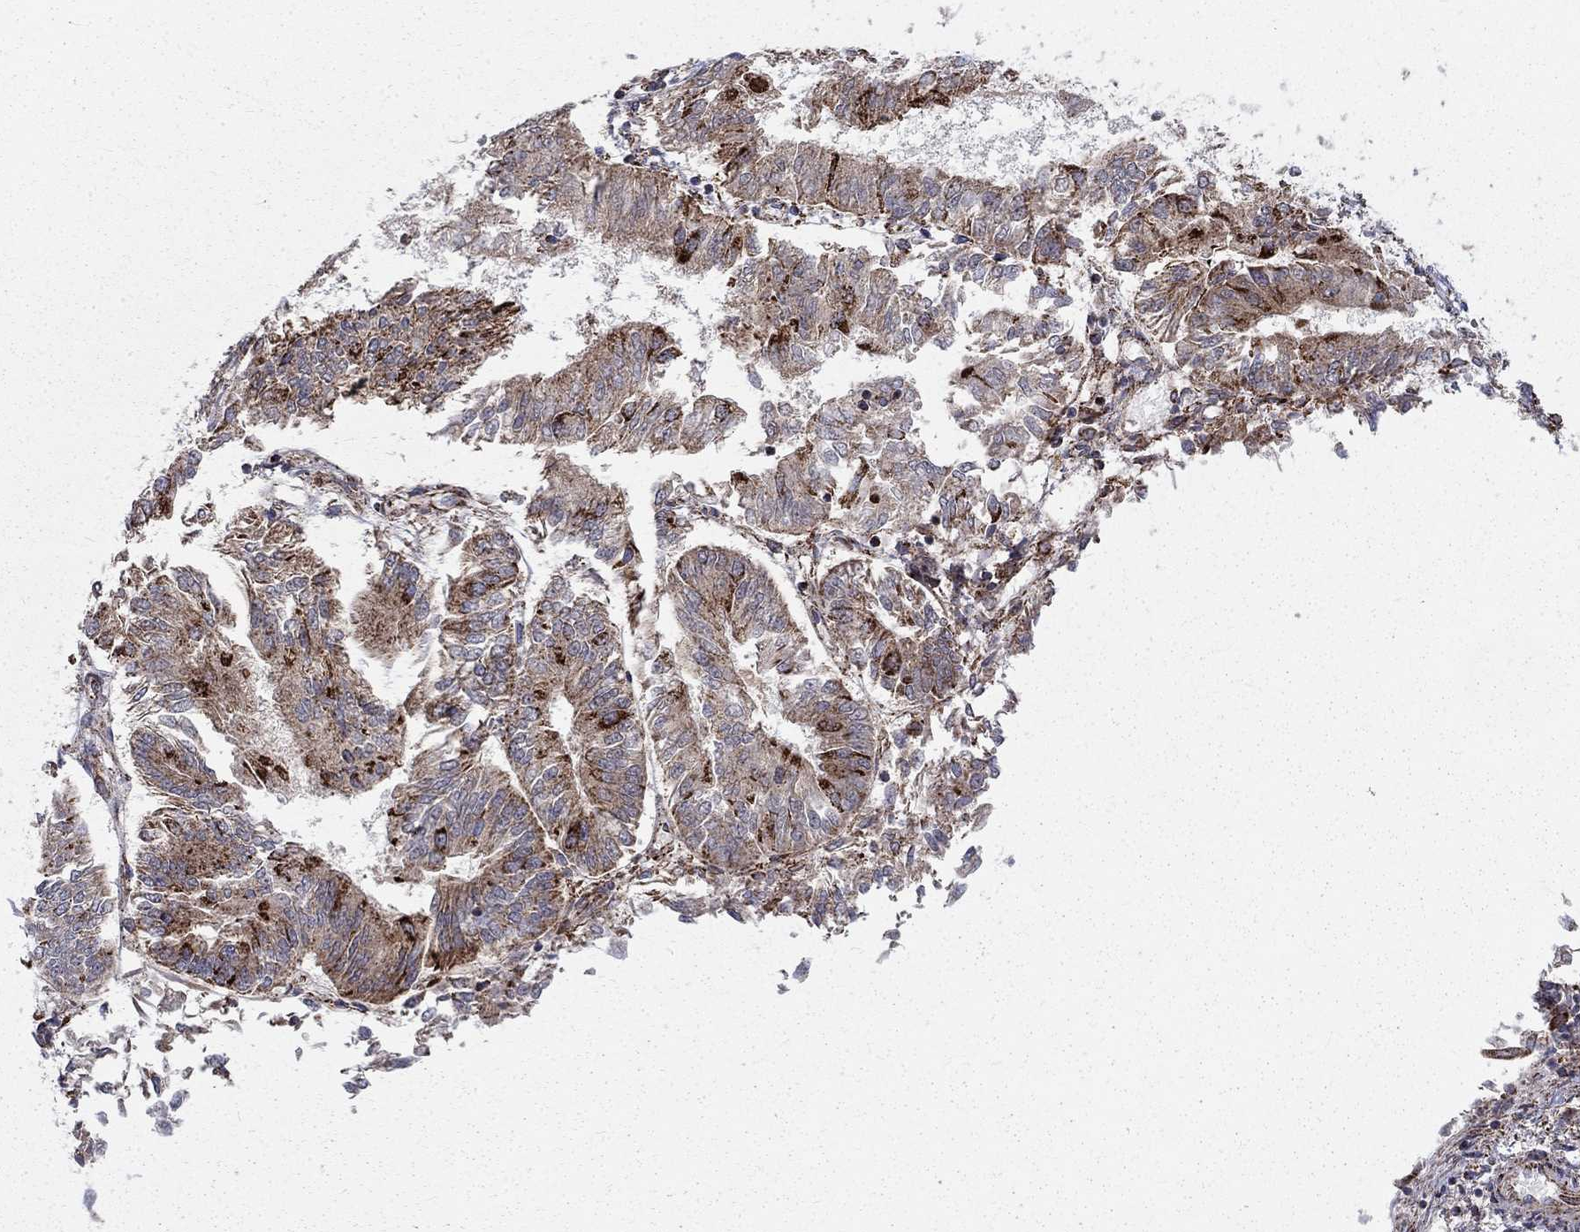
{"staining": {"intensity": "moderate", "quantity": "25%-75%", "location": "cytoplasmic/membranous"}, "tissue": "endometrial cancer", "cell_type": "Tumor cells", "image_type": "cancer", "snomed": [{"axis": "morphology", "description": "Adenocarcinoma, NOS"}, {"axis": "topography", "description": "Endometrium"}], "caption": "Moderate cytoplasmic/membranous protein expression is appreciated in approximately 25%-75% of tumor cells in endometrial adenocarcinoma.", "gene": "ALDH1B1", "patient": {"sex": "female", "age": 58}}